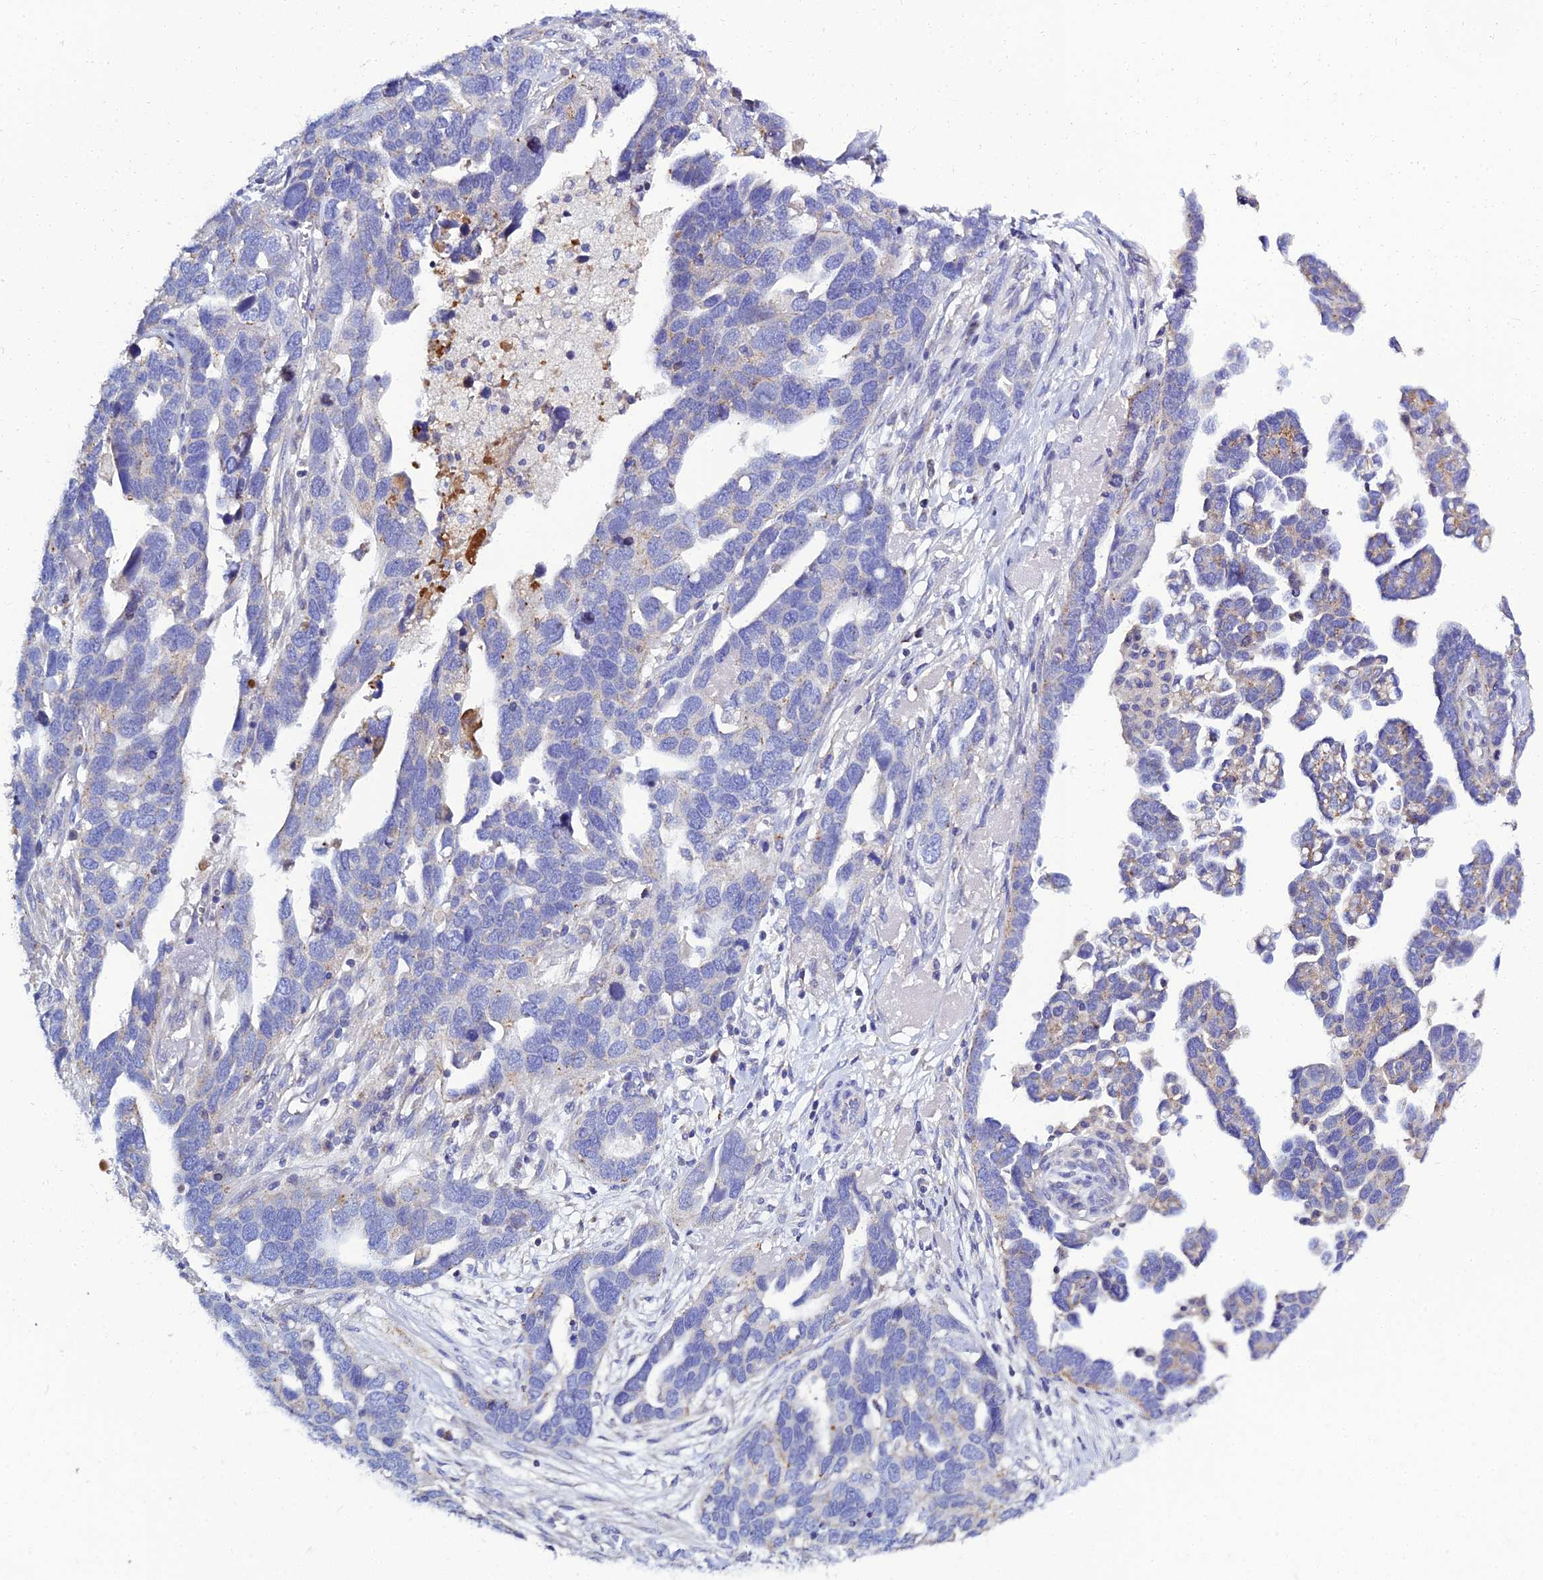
{"staining": {"intensity": "weak", "quantity": "<25%", "location": "cytoplasmic/membranous"}, "tissue": "ovarian cancer", "cell_type": "Tumor cells", "image_type": "cancer", "snomed": [{"axis": "morphology", "description": "Cystadenocarcinoma, serous, NOS"}, {"axis": "topography", "description": "Ovary"}], "caption": "This is an immunohistochemistry histopathology image of human serous cystadenocarcinoma (ovarian). There is no staining in tumor cells.", "gene": "NPY", "patient": {"sex": "female", "age": 54}}